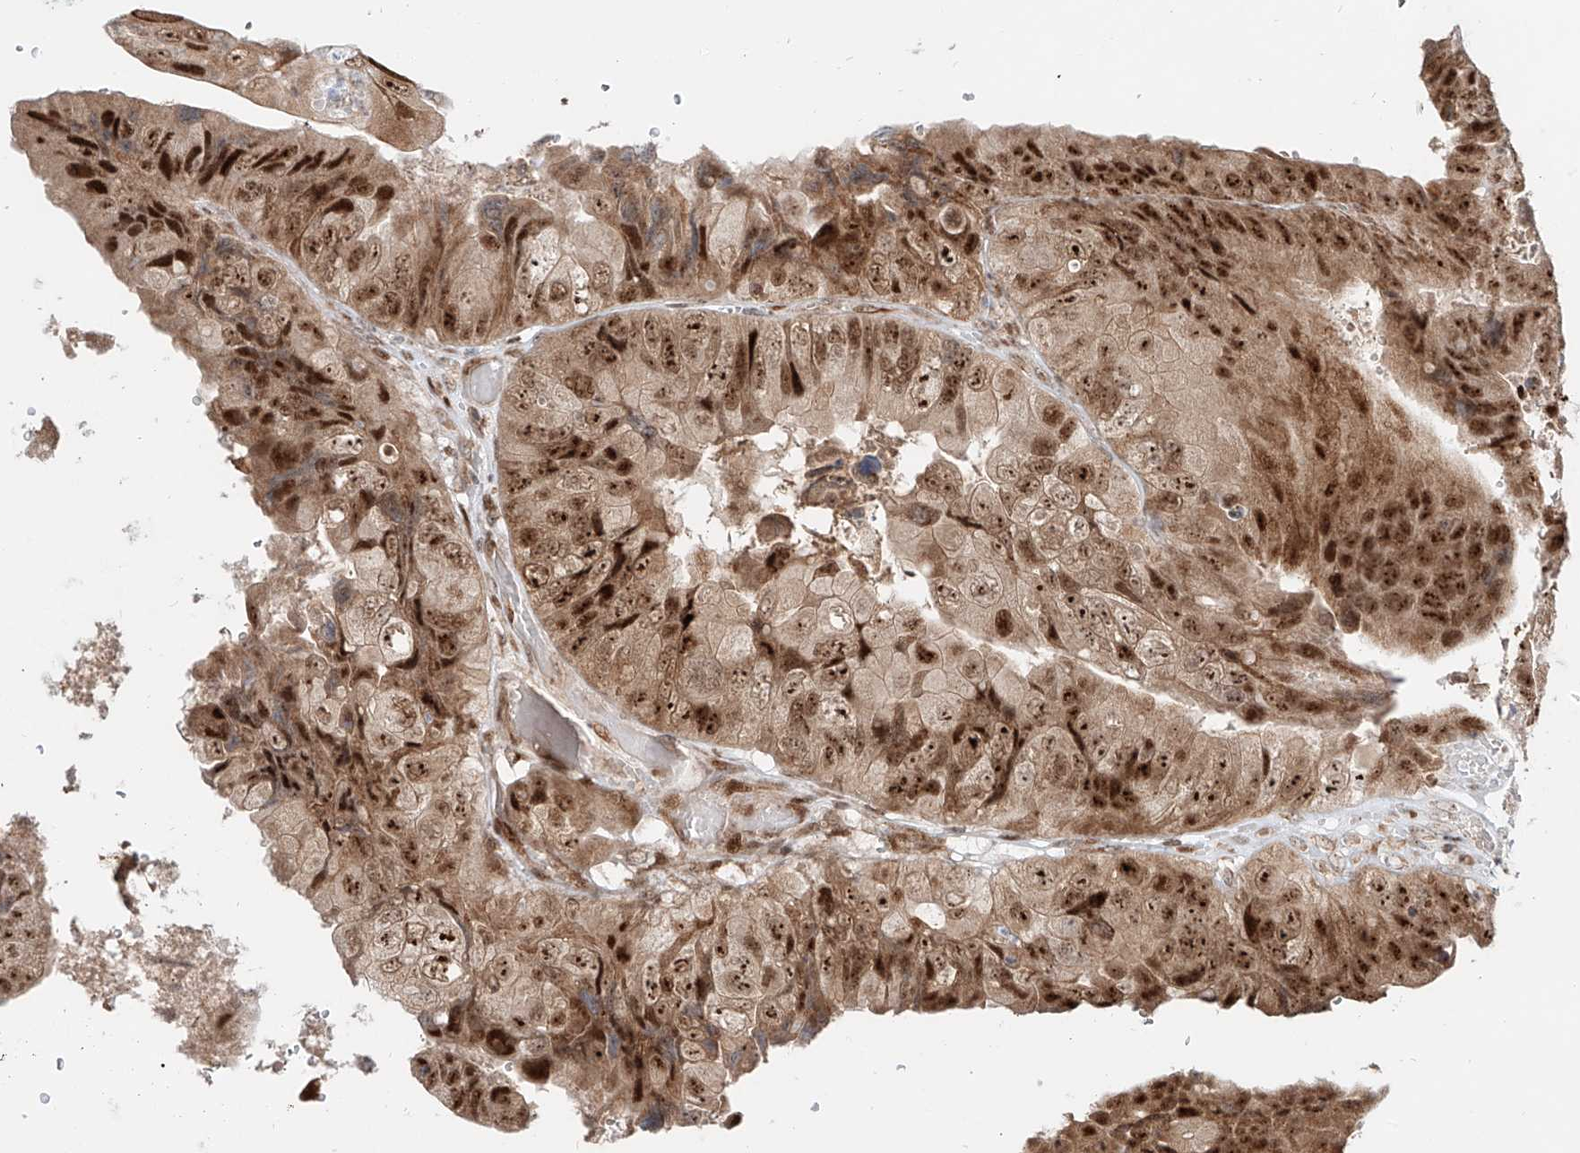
{"staining": {"intensity": "moderate", "quantity": ">75%", "location": "cytoplasmic/membranous,nuclear"}, "tissue": "colorectal cancer", "cell_type": "Tumor cells", "image_type": "cancer", "snomed": [{"axis": "morphology", "description": "Adenocarcinoma, NOS"}, {"axis": "topography", "description": "Rectum"}], "caption": "Approximately >75% of tumor cells in human colorectal adenocarcinoma show moderate cytoplasmic/membranous and nuclear protein expression as visualized by brown immunohistochemical staining.", "gene": "ZNF710", "patient": {"sex": "male", "age": 63}}